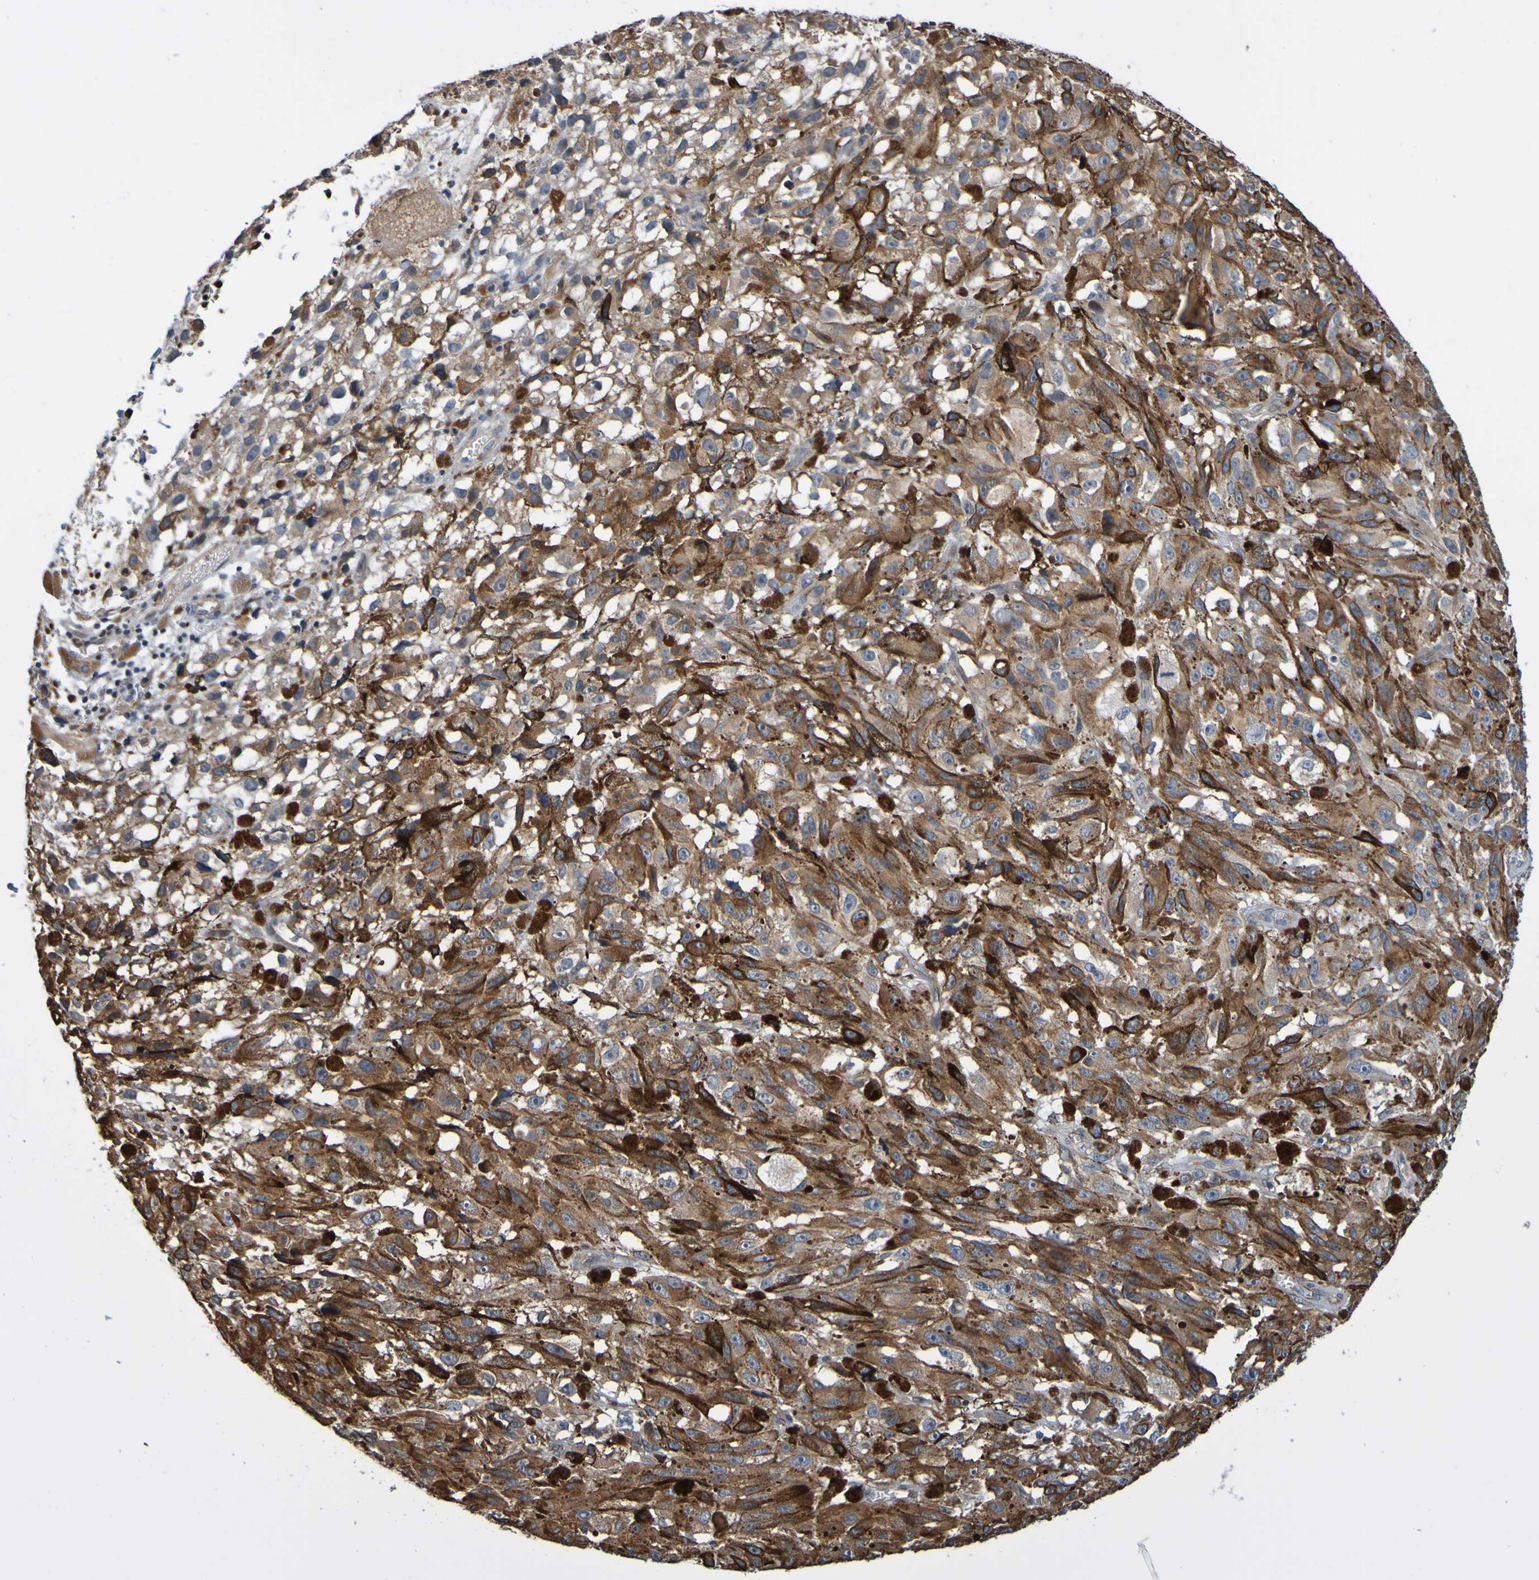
{"staining": {"intensity": "moderate", "quantity": ">75%", "location": "cytoplasmic/membranous"}, "tissue": "melanoma", "cell_type": "Tumor cells", "image_type": "cancer", "snomed": [{"axis": "morphology", "description": "Malignant melanoma, NOS"}, {"axis": "topography", "description": "Skin"}], "caption": "High-power microscopy captured an IHC image of melanoma, revealing moderate cytoplasmic/membranous staining in approximately >75% of tumor cells.", "gene": "METAP2", "patient": {"sex": "female", "age": 104}}